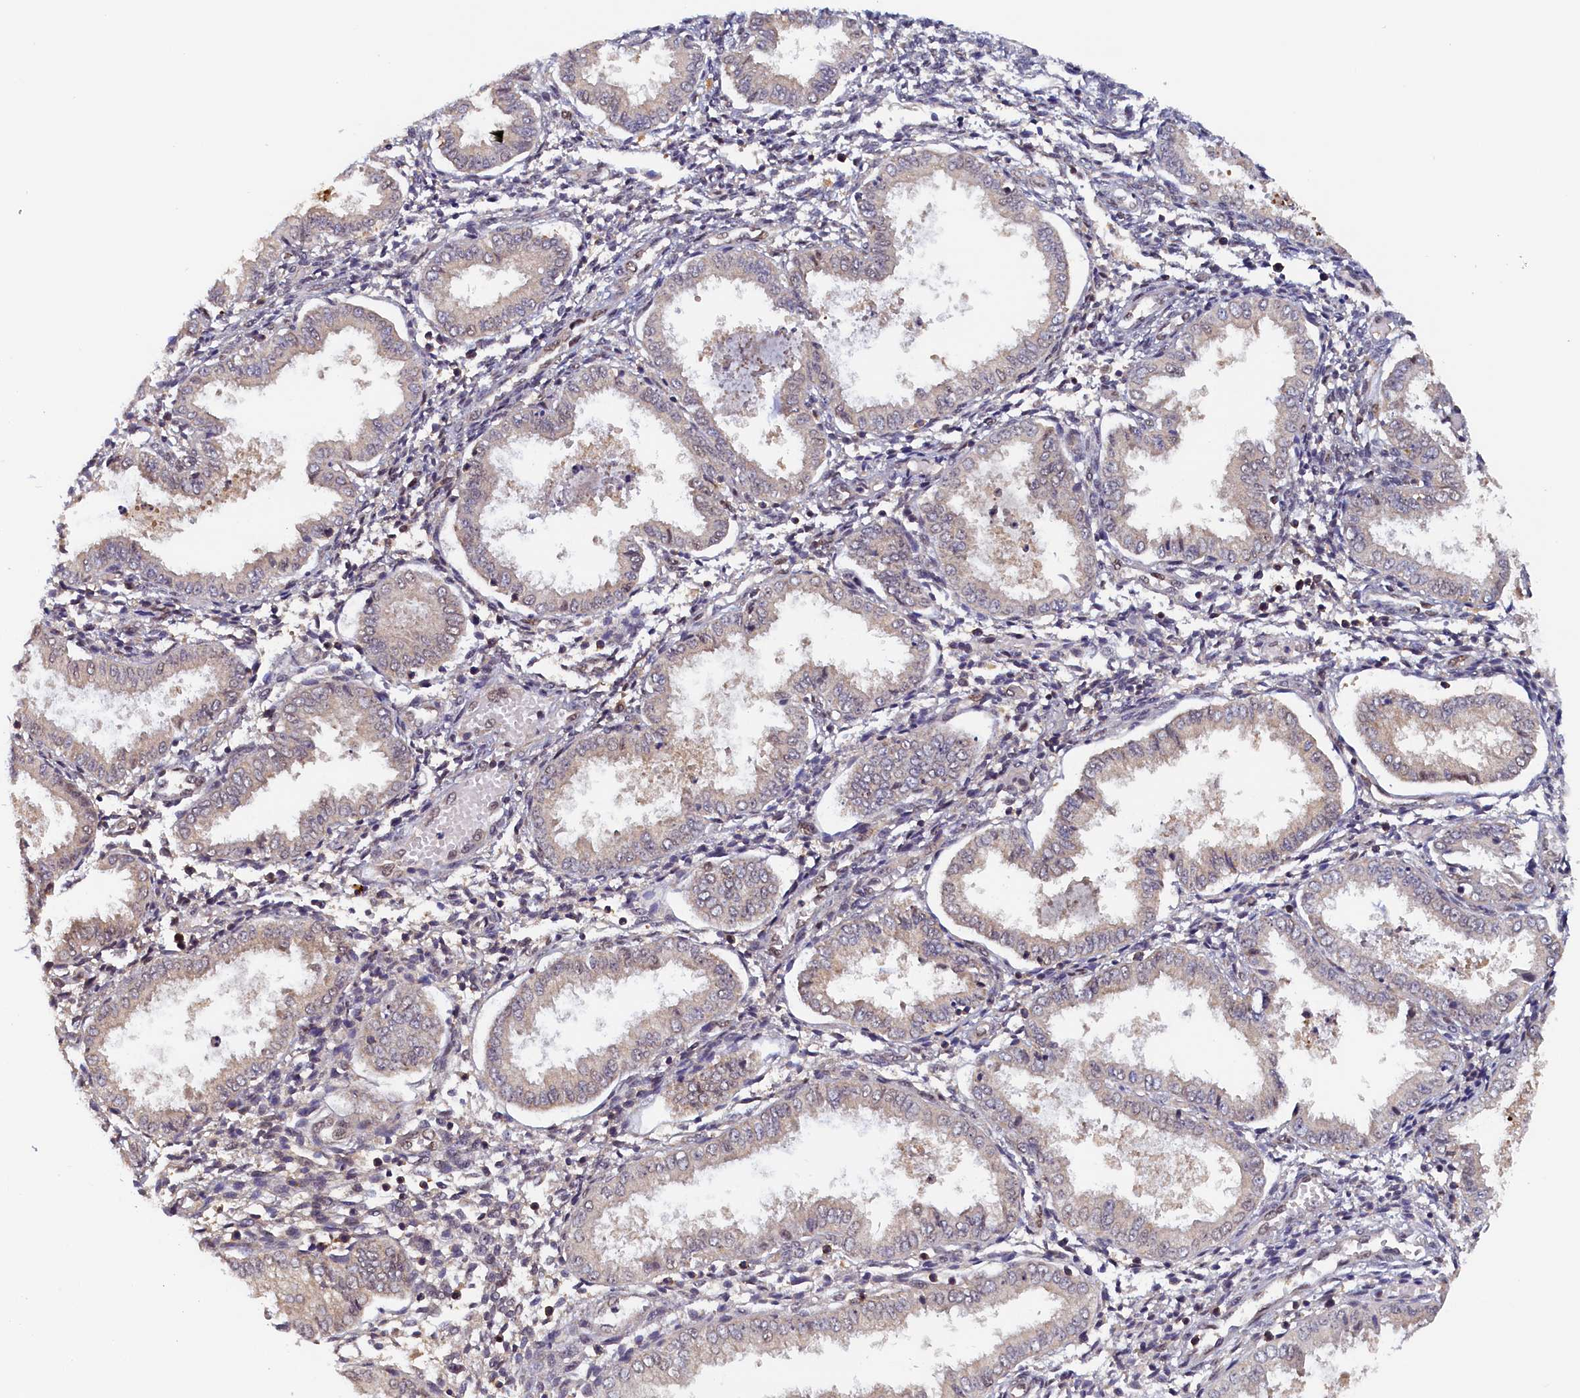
{"staining": {"intensity": "weak", "quantity": "<25%", "location": "nuclear"}, "tissue": "endometrium", "cell_type": "Cells in endometrial stroma", "image_type": "normal", "snomed": [{"axis": "morphology", "description": "Normal tissue, NOS"}, {"axis": "topography", "description": "Endometrium"}], "caption": "Cells in endometrial stroma show no significant protein staining in unremarkable endometrium.", "gene": "PAAF1", "patient": {"sex": "female", "age": 33}}